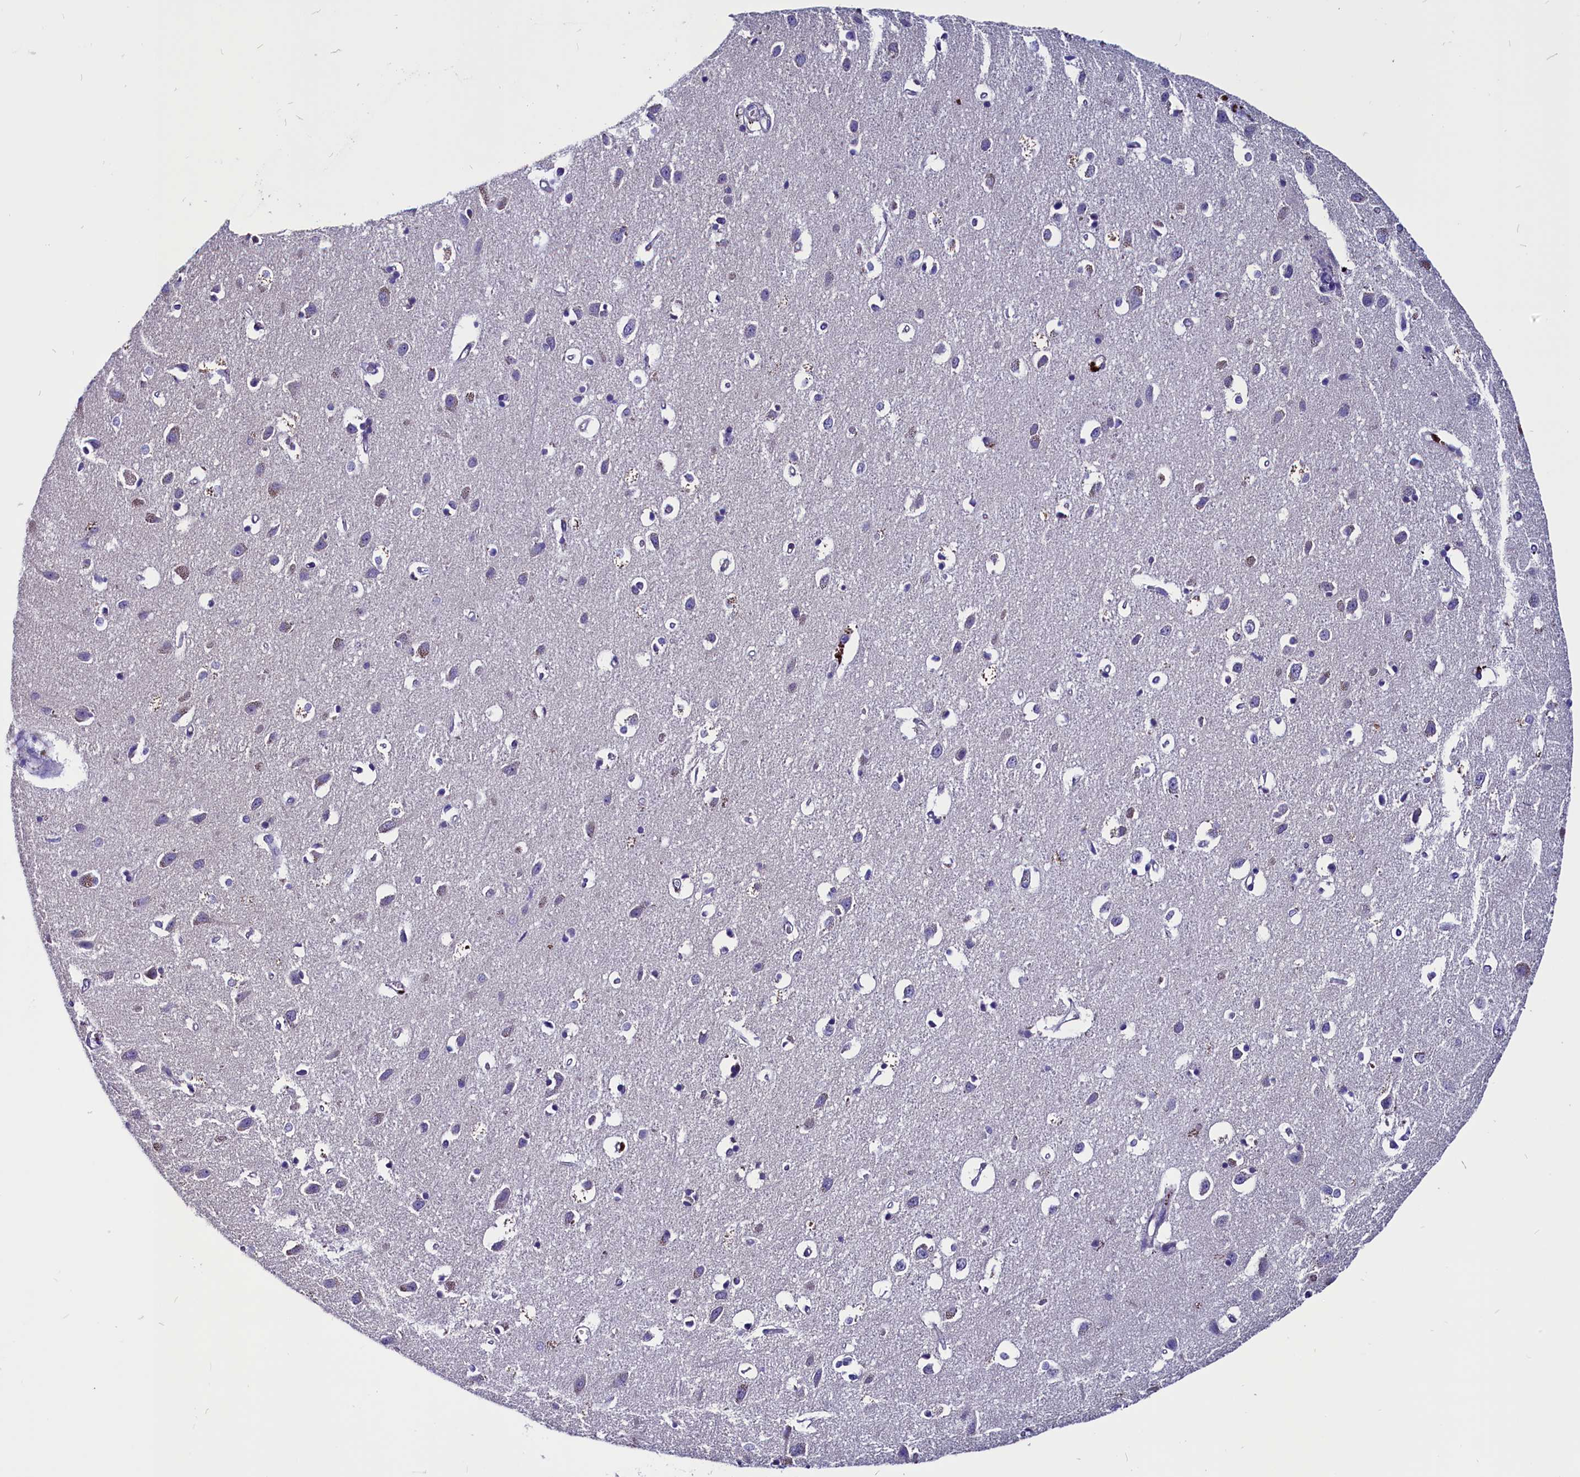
{"staining": {"intensity": "moderate", "quantity": "<25%", "location": "cytoplasmic/membranous"}, "tissue": "cerebral cortex", "cell_type": "Endothelial cells", "image_type": "normal", "snomed": [{"axis": "morphology", "description": "Normal tissue, NOS"}, {"axis": "topography", "description": "Cerebral cortex"}], "caption": "Brown immunohistochemical staining in unremarkable human cerebral cortex exhibits moderate cytoplasmic/membranous expression in about <25% of endothelial cells.", "gene": "CCBE1", "patient": {"sex": "female", "age": 64}}